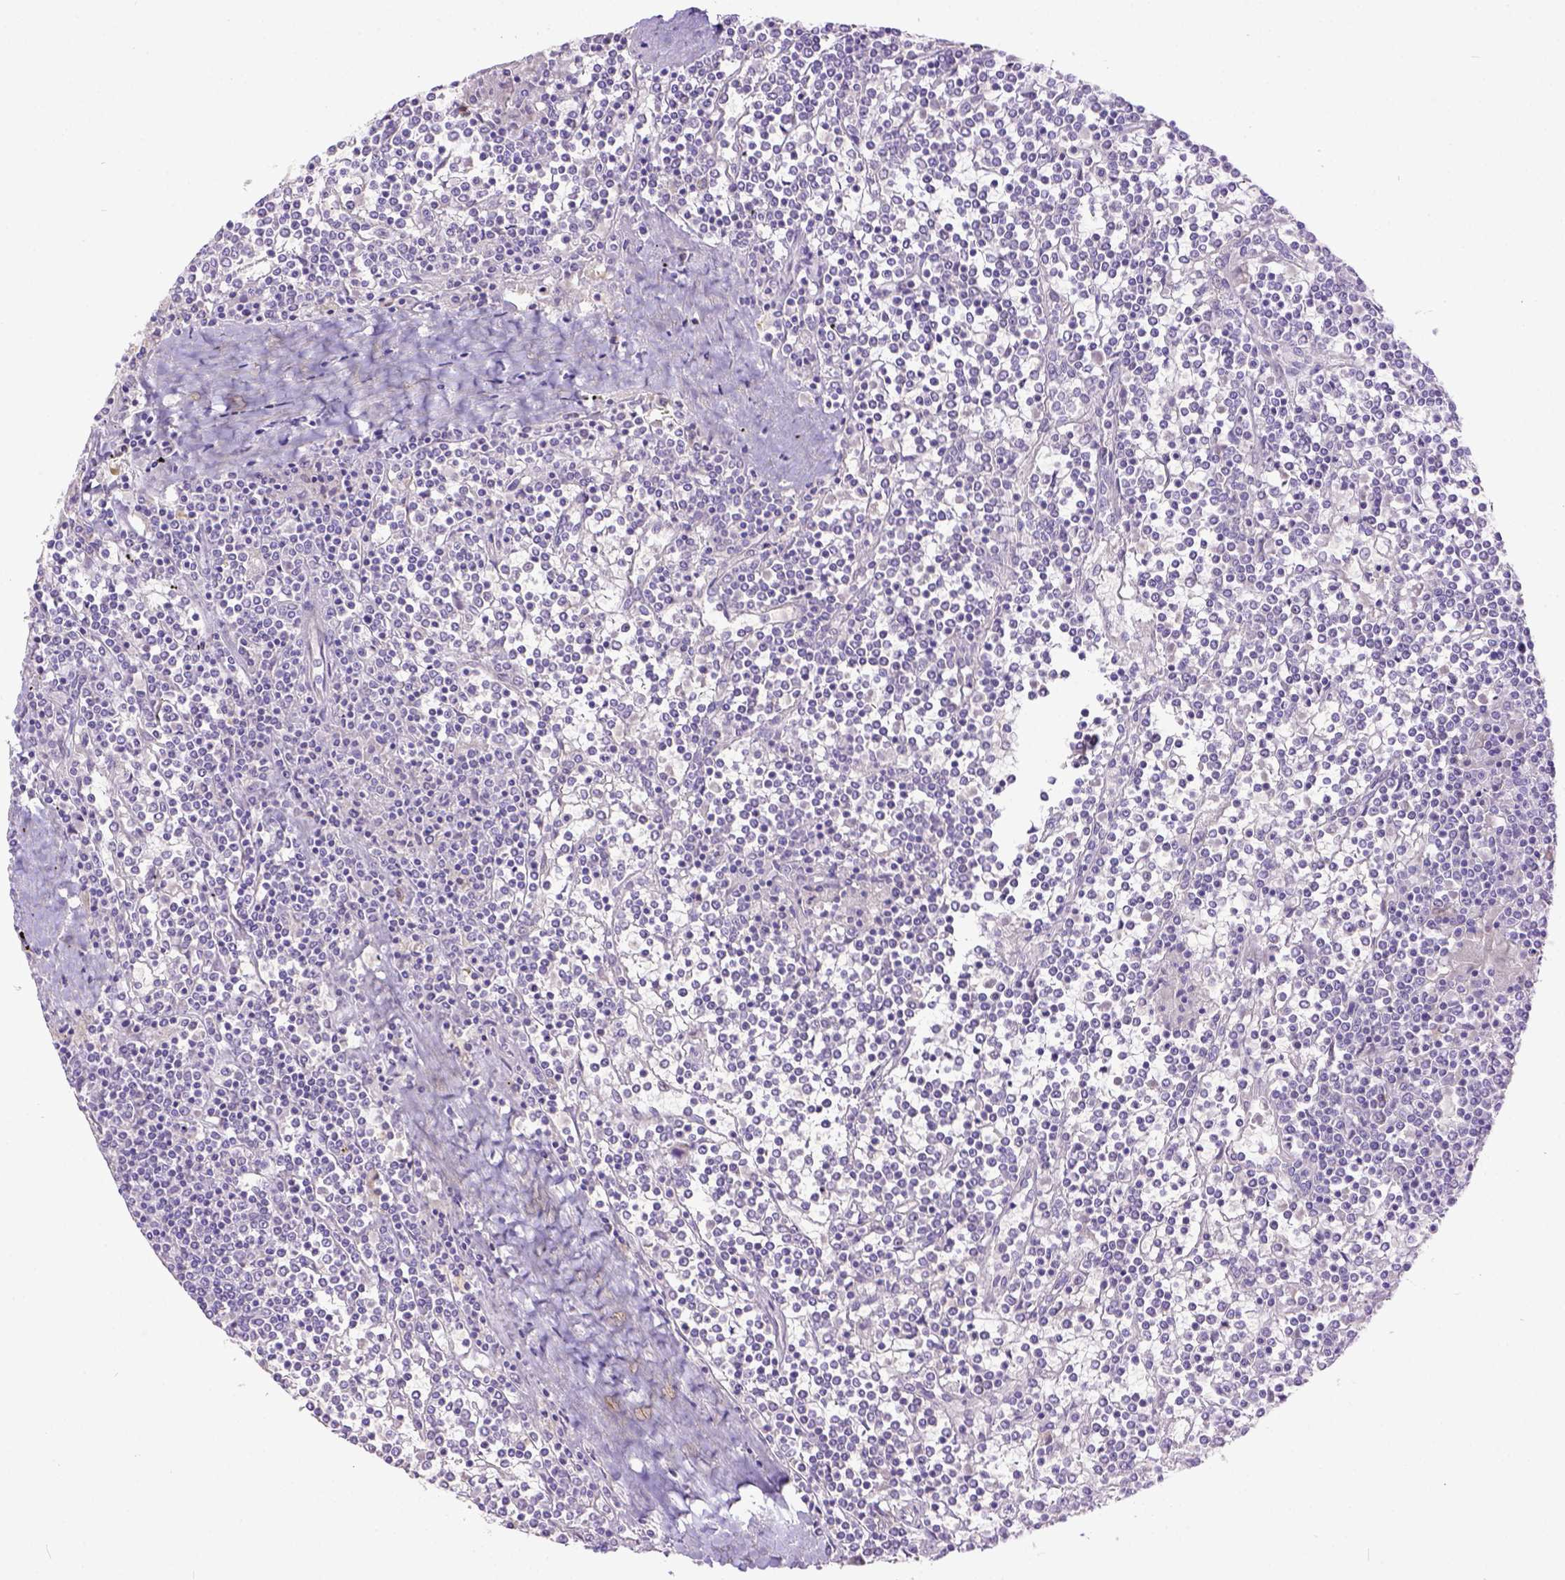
{"staining": {"intensity": "negative", "quantity": "none", "location": "none"}, "tissue": "lymphoma", "cell_type": "Tumor cells", "image_type": "cancer", "snomed": [{"axis": "morphology", "description": "Malignant lymphoma, non-Hodgkin's type, Low grade"}, {"axis": "topography", "description": "Spleen"}], "caption": "A high-resolution micrograph shows IHC staining of lymphoma, which shows no significant expression in tumor cells.", "gene": "KIT", "patient": {"sex": "female", "age": 19}}